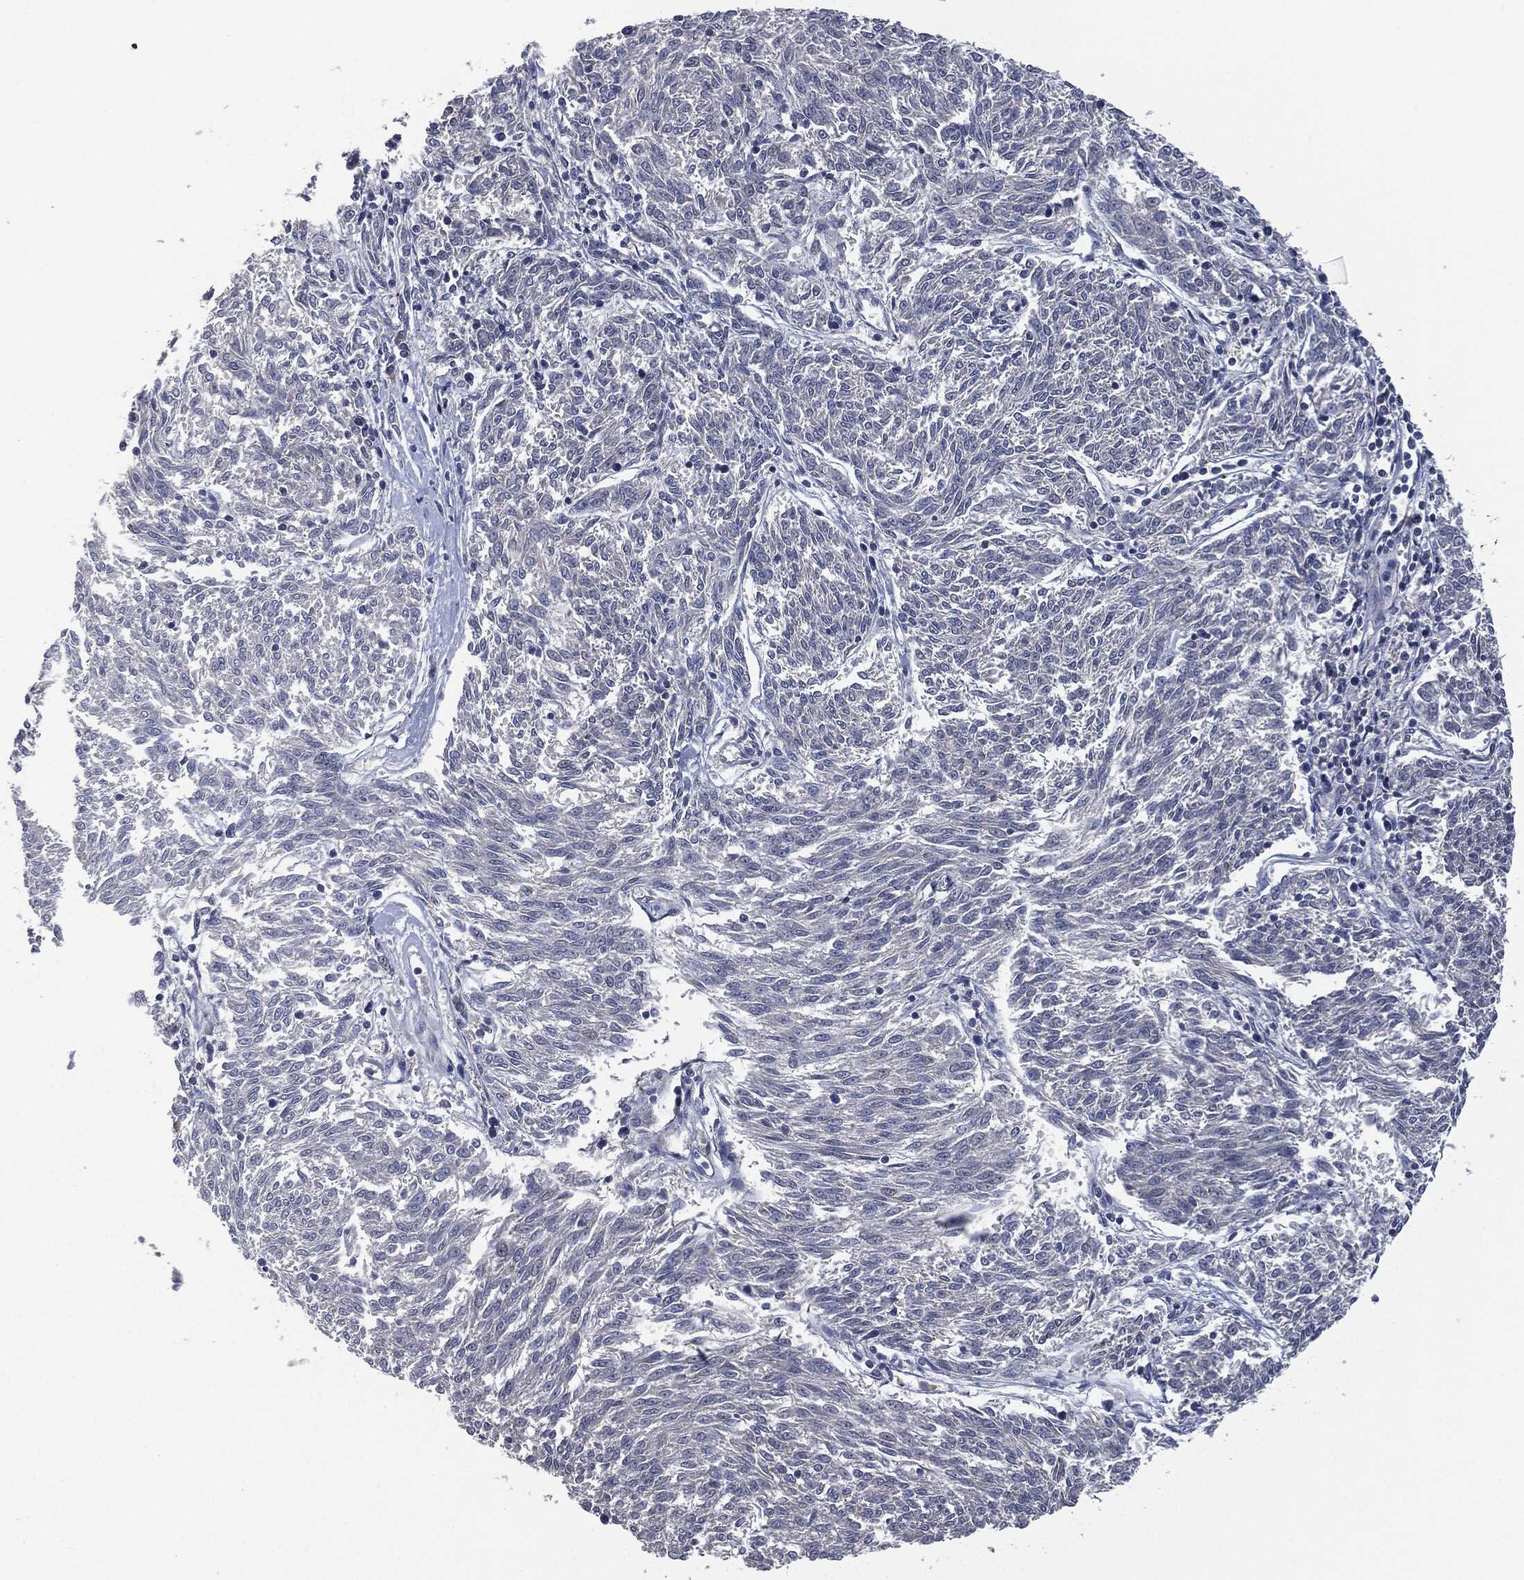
{"staining": {"intensity": "negative", "quantity": "none", "location": "none"}, "tissue": "melanoma", "cell_type": "Tumor cells", "image_type": "cancer", "snomed": [{"axis": "morphology", "description": "Malignant melanoma, NOS"}, {"axis": "topography", "description": "Skin"}], "caption": "A high-resolution image shows immunohistochemistry (IHC) staining of melanoma, which demonstrates no significant staining in tumor cells.", "gene": "IL1RN", "patient": {"sex": "female", "age": 72}}